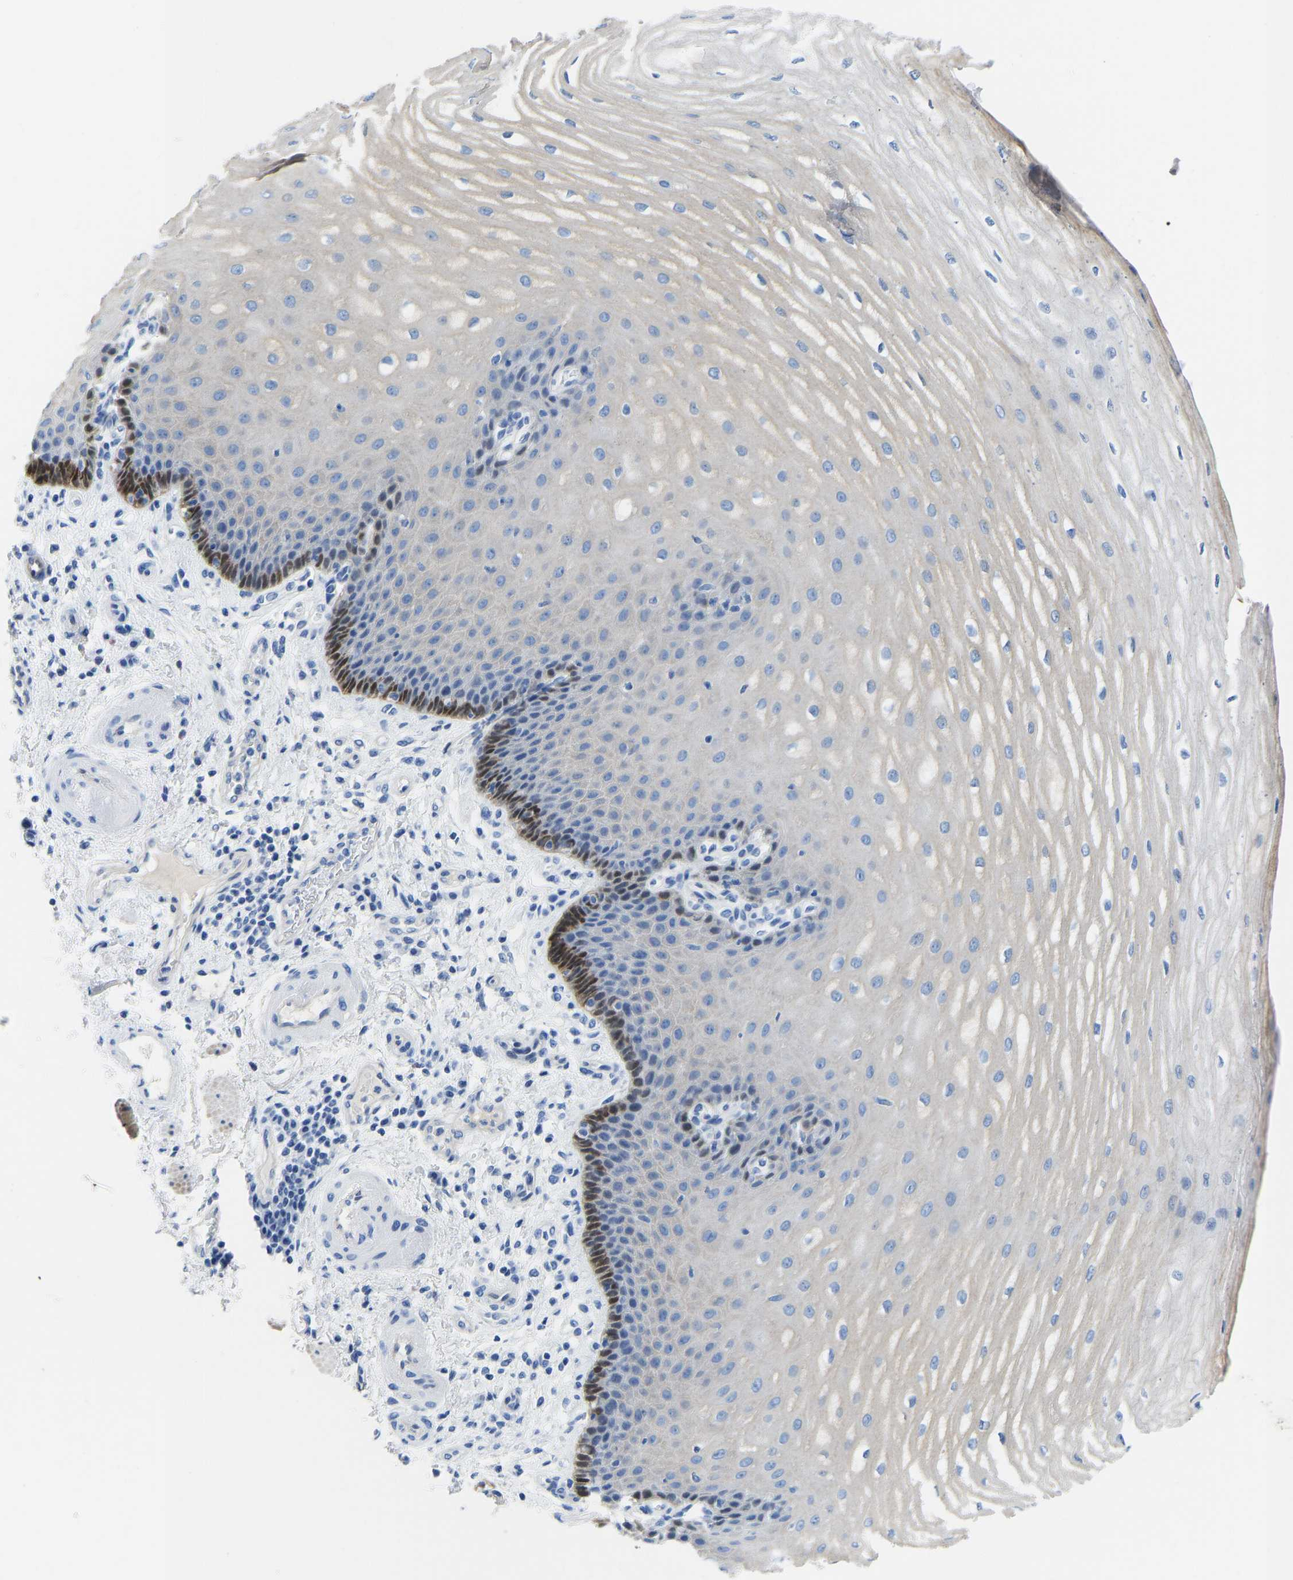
{"staining": {"intensity": "moderate", "quantity": "<25%", "location": "cytoplasmic/membranous"}, "tissue": "esophagus", "cell_type": "Squamous epithelial cells", "image_type": "normal", "snomed": [{"axis": "morphology", "description": "Normal tissue, NOS"}, {"axis": "topography", "description": "Esophagus"}], "caption": "A photomicrograph showing moderate cytoplasmic/membranous positivity in approximately <25% of squamous epithelial cells in benign esophagus, as visualized by brown immunohistochemical staining.", "gene": "NKAIN3", "patient": {"sex": "male", "age": 54}}